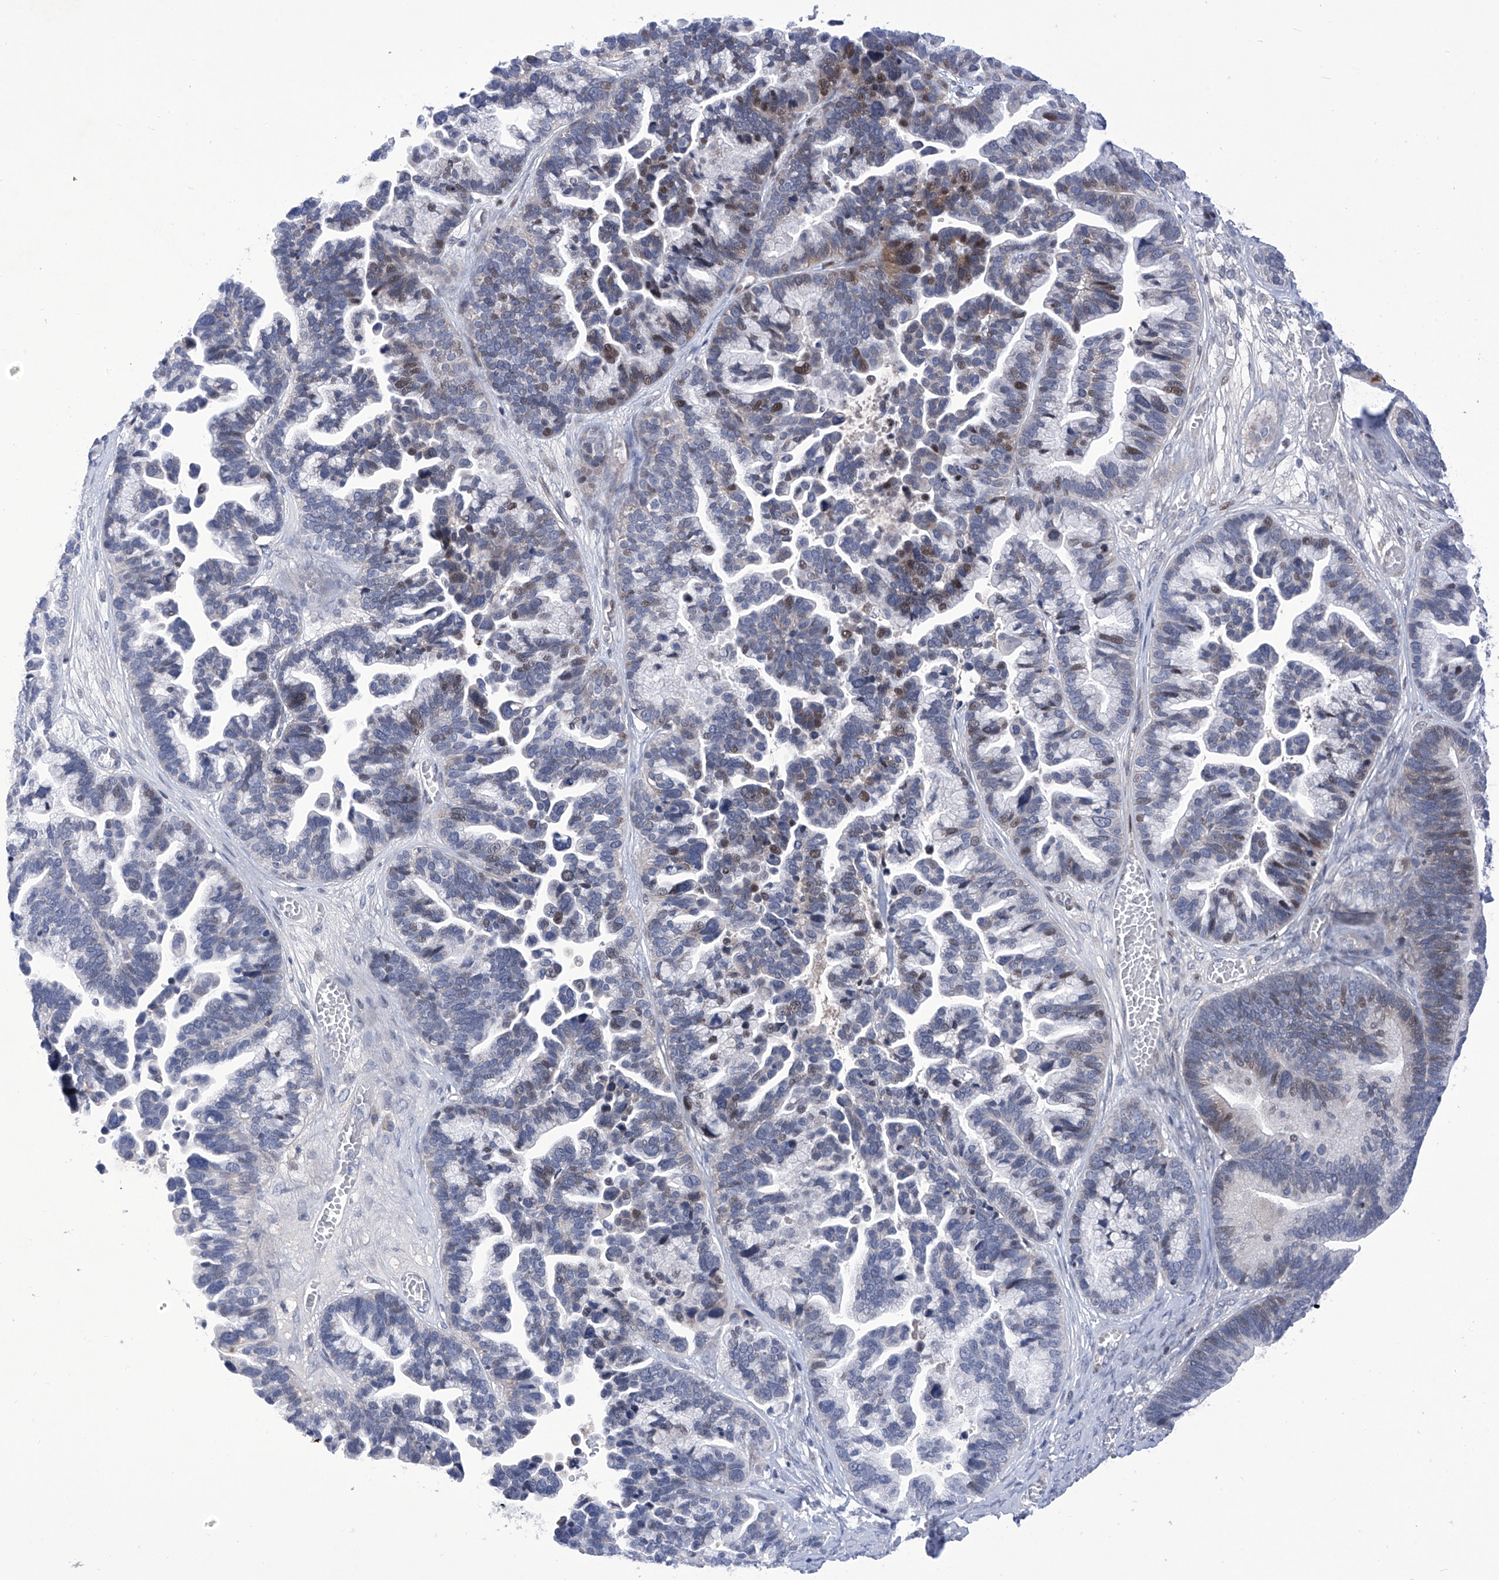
{"staining": {"intensity": "moderate", "quantity": "<25%", "location": "cytoplasmic/membranous,nuclear"}, "tissue": "ovarian cancer", "cell_type": "Tumor cells", "image_type": "cancer", "snomed": [{"axis": "morphology", "description": "Cystadenocarcinoma, serous, NOS"}, {"axis": "topography", "description": "Ovary"}], "caption": "Immunohistochemistry (IHC) (DAB) staining of ovarian cancer (serous cystadenocarcinoma) demonstrates moderate cytoplasmic/membranous and nuclear protein positivity in about <25% of tumor cells.", "gene": "NUFIP1", "patient": {"sex": "female", "age": 56}}